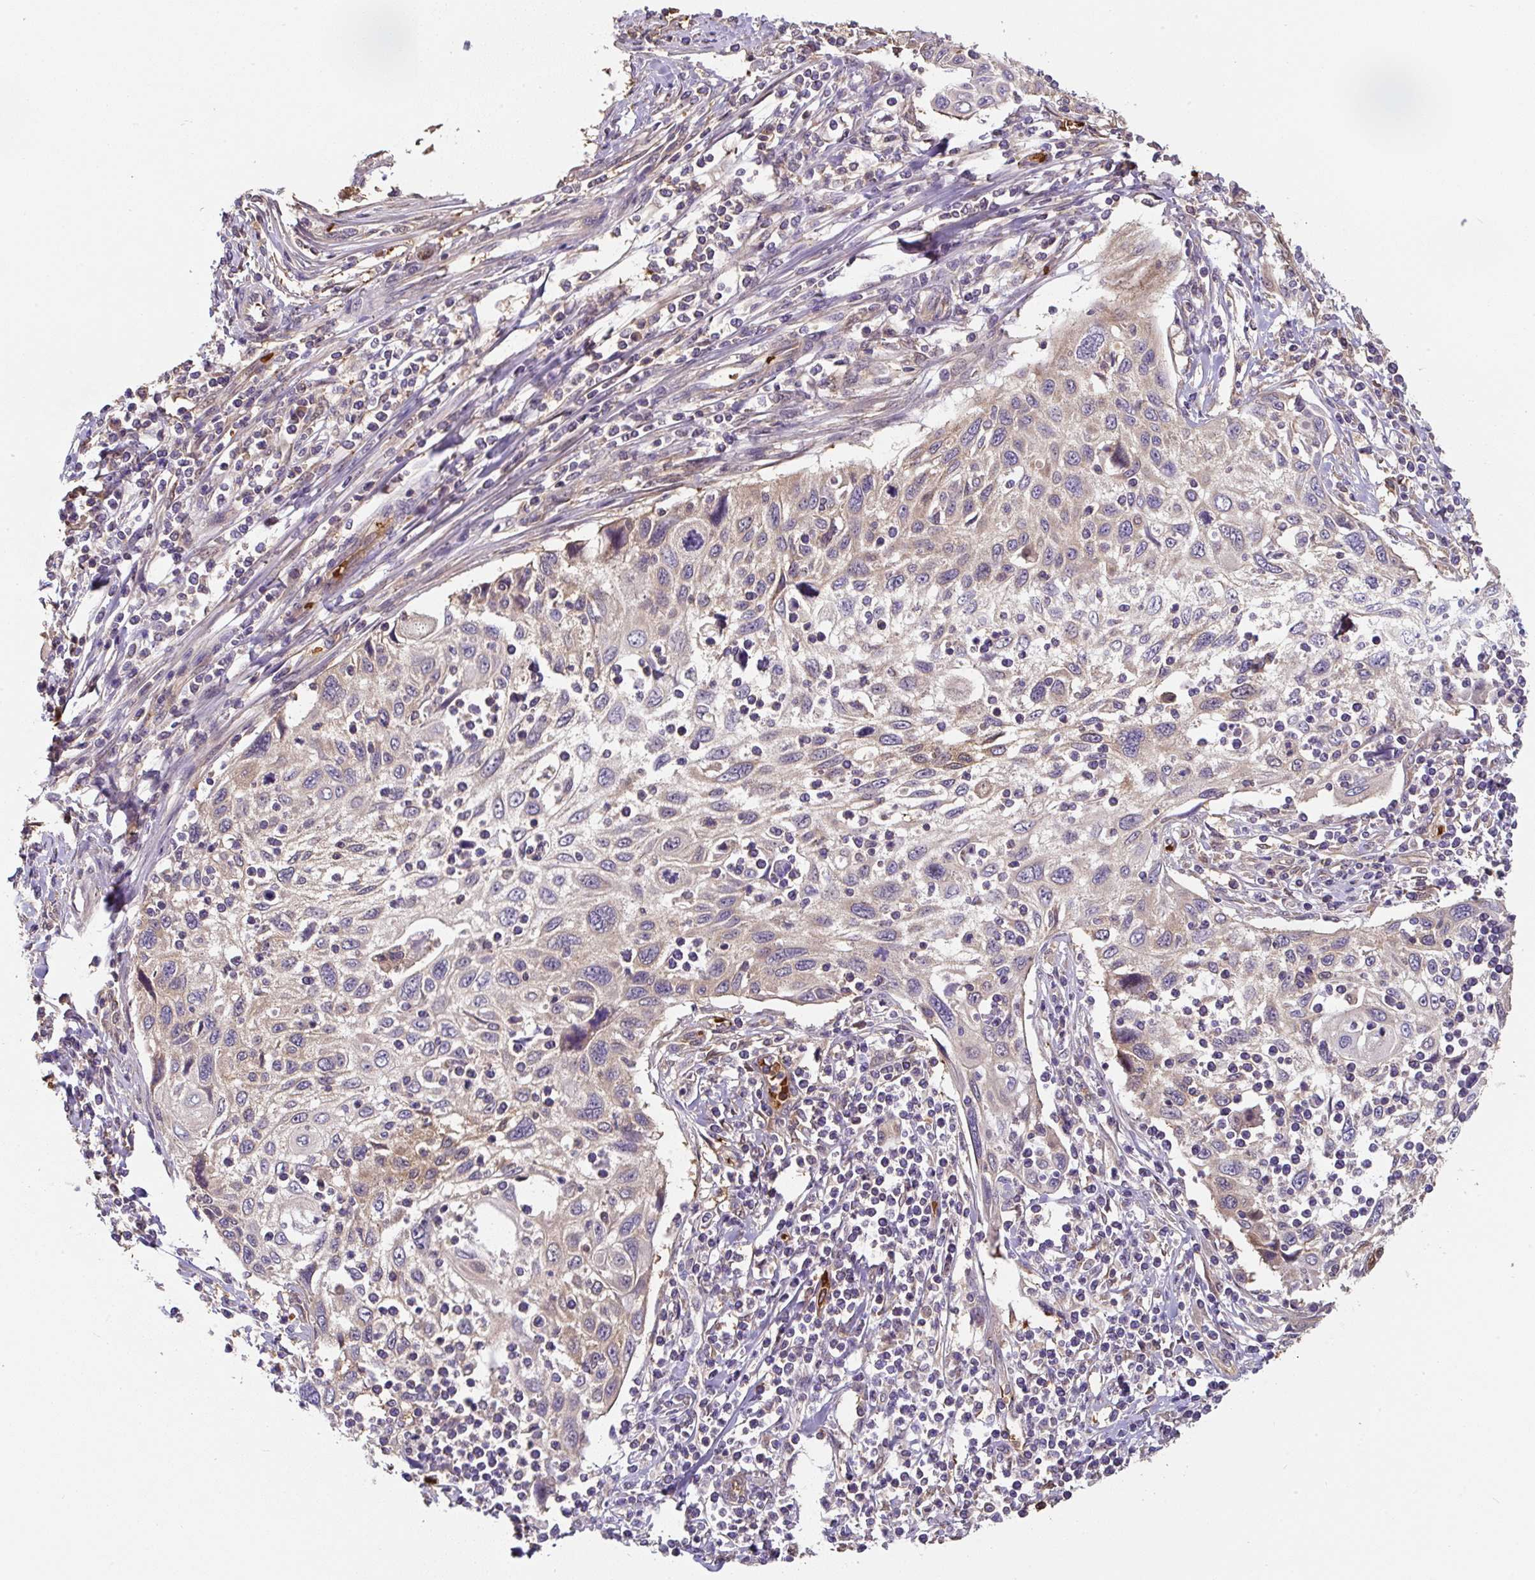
{"staining": {"intensity": "weak", "quantity": "25%-75%", "location": "cytoplasmic/membranous"}, "tissue": "cervical cancer", "cell_type": "Tumor cells", "image_type": "cancer", "snomed": [{"axis": "morphology", "description": "Squamous cell carcinoma, NOS"}, {"axis": "topography", "description": "Cervix"}], "caption": "Cervical cancer (squamous cell carcinoma) was stained to show a protein in brown. There is low levels of weak cytoplasmic/membranous positivity in approximately 25%-75% of tumor cells.", "gene": "ST13", "patient": {"sex": "female", "age": 70}}